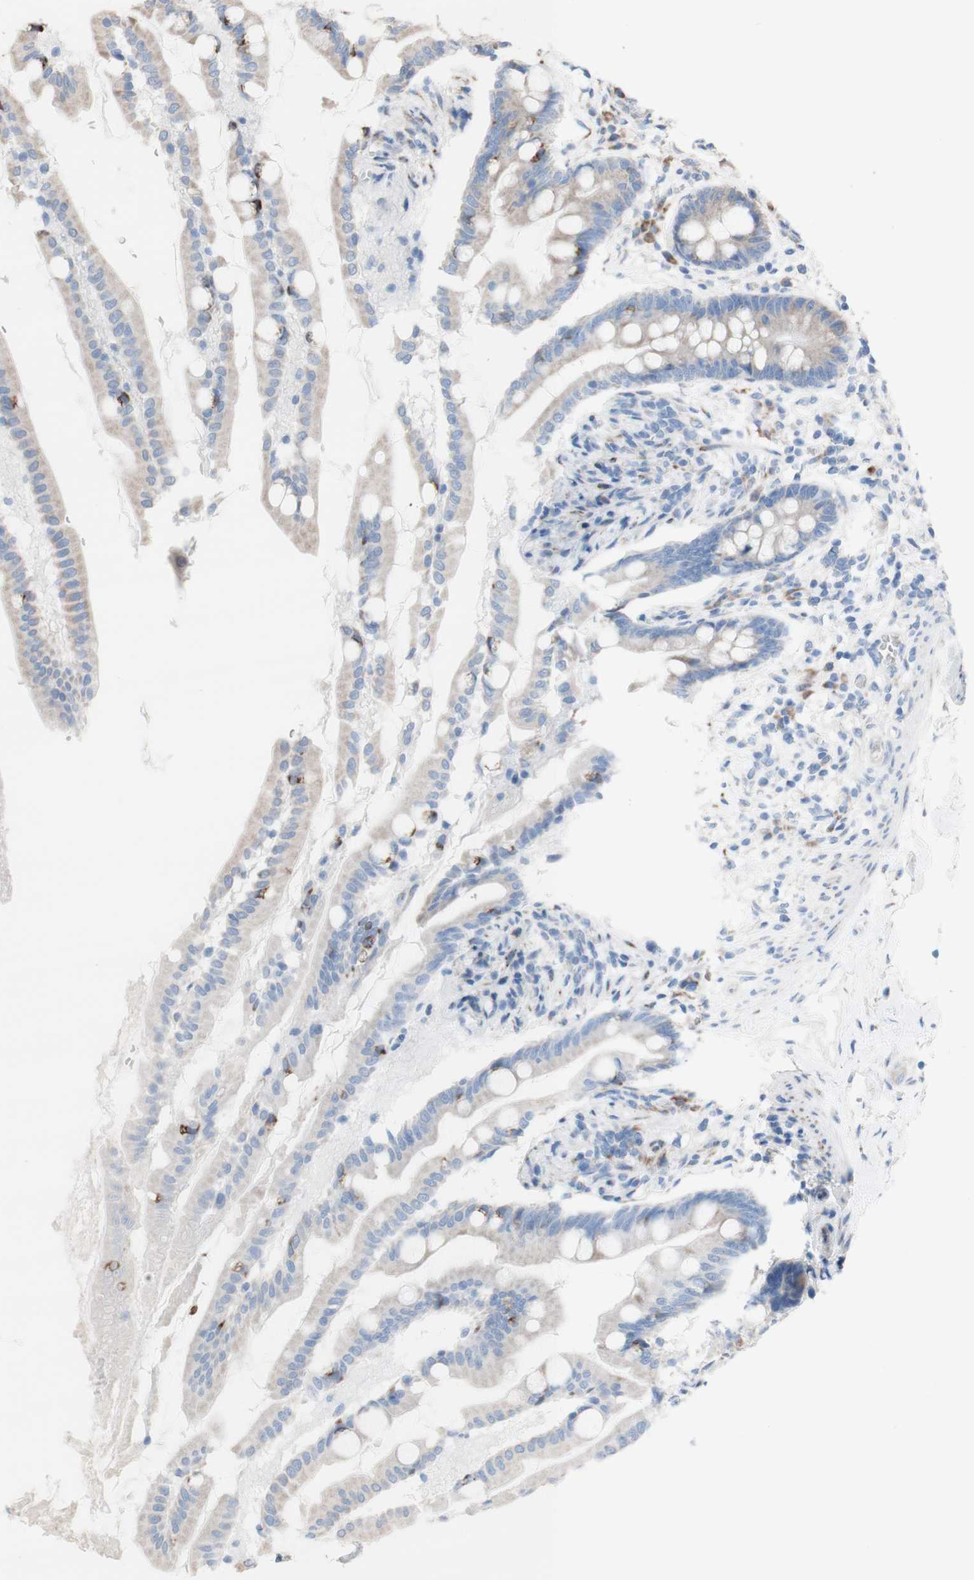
{"staining": {"intensity": "weak", "quantity": ">75%", "location": "cytoplasmic/membranous"}, "tissue": "small intestine", "cell_type": "Glandular cells", "image_type": "normal", "snomed": [{"axis": "morphology", "description": "Normal tissue, NOS"}, {"axis": "topography", "description": "Small intestine"}], "caption": "A brown stain labels weak cytoplasmic/membranous expression of a protein in glandular cells of unremarkable small intestine. The staining was performed using DAB (3,3'-diaminobenzidine), with brown indicating positive protein expression. Nuclei are stained blue with hematoxylin.", "gene": "AGPAT5", "patient": {"sex": "female", "age": 56}}